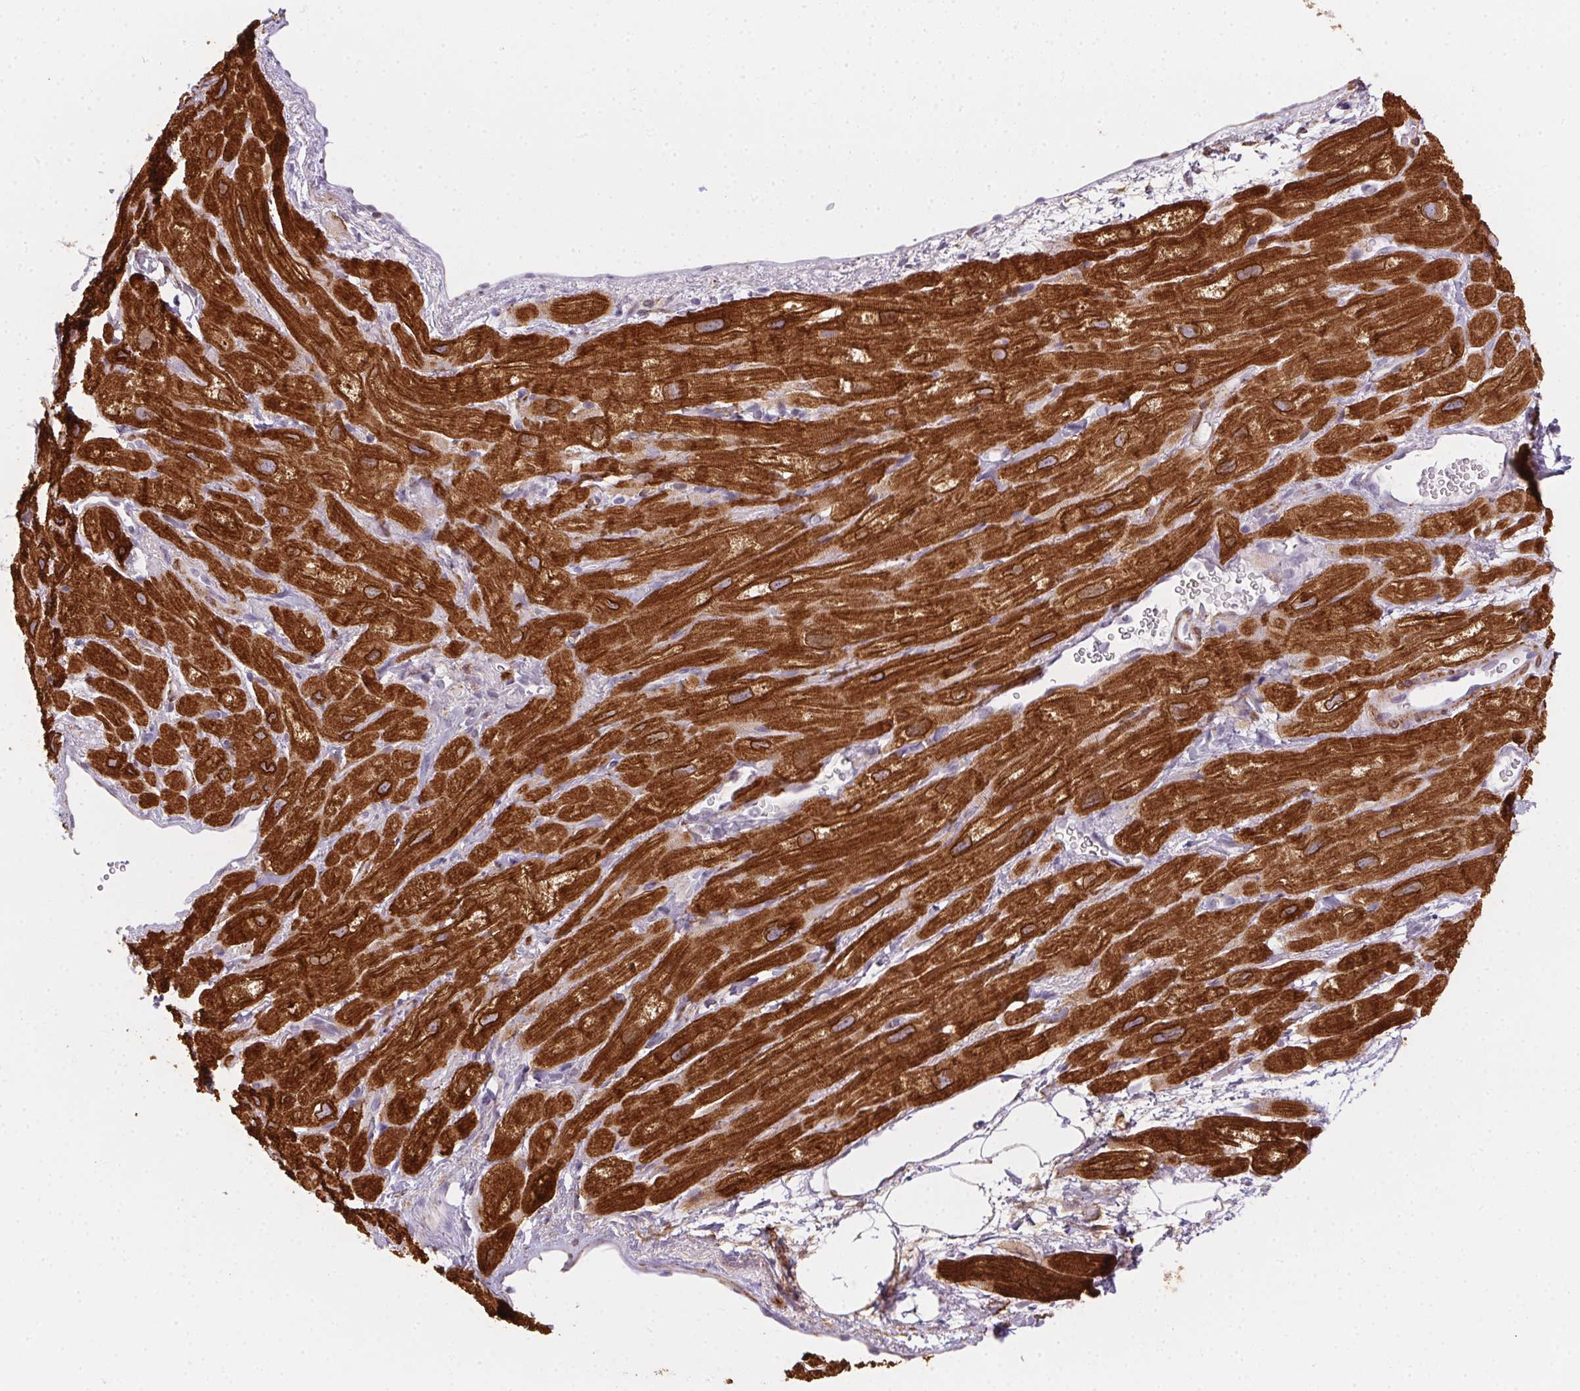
{"staining": {"intensity": "strong", "quantity": ">75%", "location": "cytoplasmic/membranous,nuclear"}, "tissue": "heart muscle", "cell_type": "Cardiomyocytes", "image_type": "normal", "snomed": [{"axis": "morphology", "description": "Normal tissue, NOS"}, {"axis": "topography", "description": "Heart"}], "caption": "The immunohistochemical stain labels strong cytoplasmic/membranous,nuclear expression in cardiomyocytes of unremarkable heart muscle. (IHC, brightfield microscopy, high magnification).", "gene": "HRC", "patient": {"sex": "female", "age": 62}}